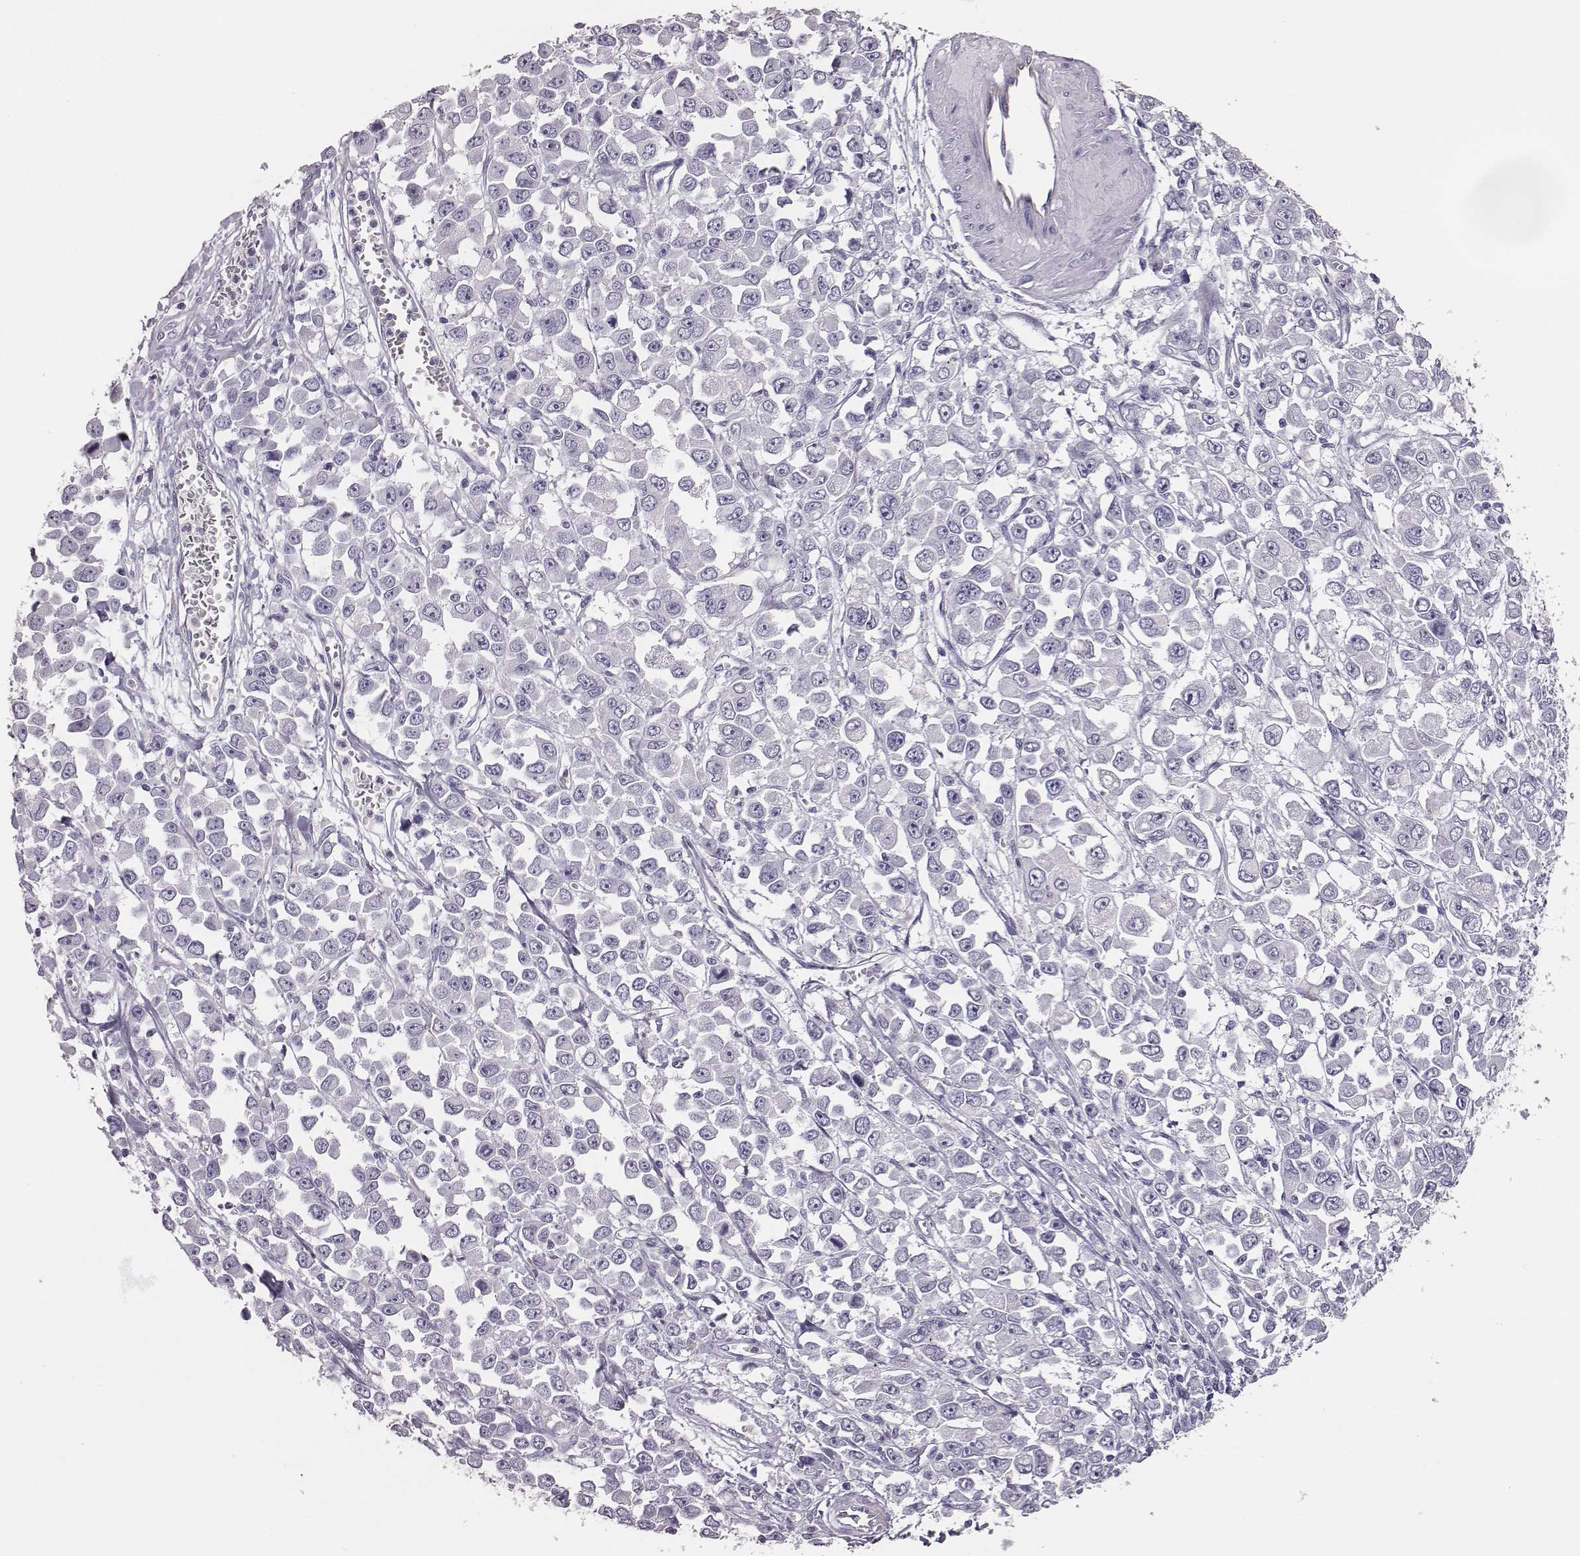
{"staining": {"intensity": "negative", "quantity": "none", "location": "none"}, "tissue": "stomach cancer", "cell_type": "Tumor cells", "image_type": "cancer", "snomed": [{"axis": "morphology", "description": "Adenocarcinoma, NOS"}, {"axis": "topography", "description": "Stomach, upper"}], "caption": "High power microscopy image of an IHC histopathology image of stomach adenocarcinoma, revealing no significant expression in tumor cells. (DAB (3,3'-diaminobenzidine) immunohistochemistry (IHC), high magnification).", "gene": "GUCA1A", "patient": {"sex": "male", "age": 70}}